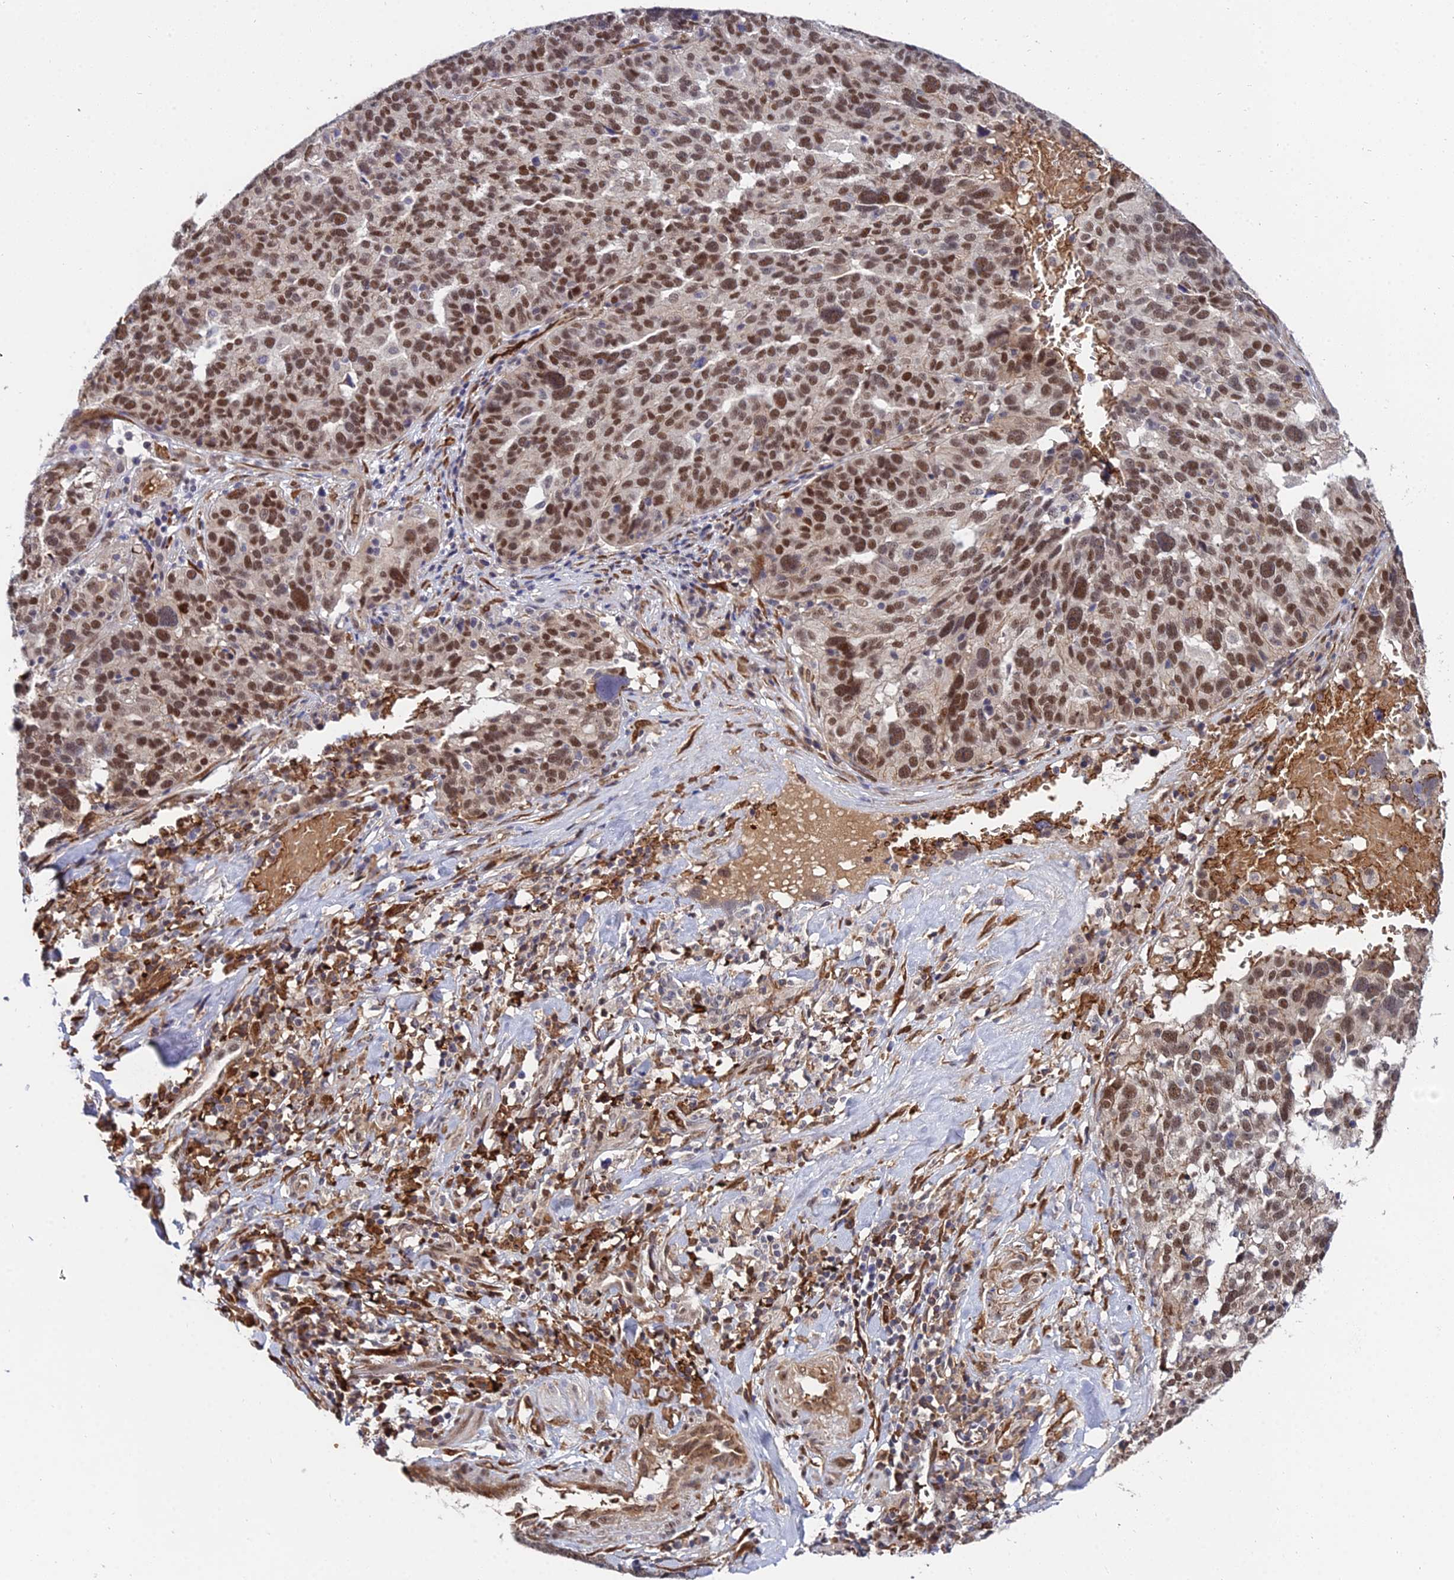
{"staining": {"intensity": "moderate", "quantity": ">75%", "location": "nuclear"}, "tissue": "ovarian cancer", "cell_type": "Tumor cells", "image_type": "cancer", "snomed": [{"axis": "morphology", "description": "Cystadenocarcinoma, serous, NOS"}, {"axis": "topography", "description": "Ovary"}], "caption": "Immunohistochemistry (IHC) image of neoplastic tissue: ovarian cancer stained using immunohistochemistry demonstrates medium levels of moderate protein expression localized specifically in the nuclear of tumor cells, appearing as a nuclear brown color.", "gene": "BCL9", "patient": {"sex": "female", "age": 59}}